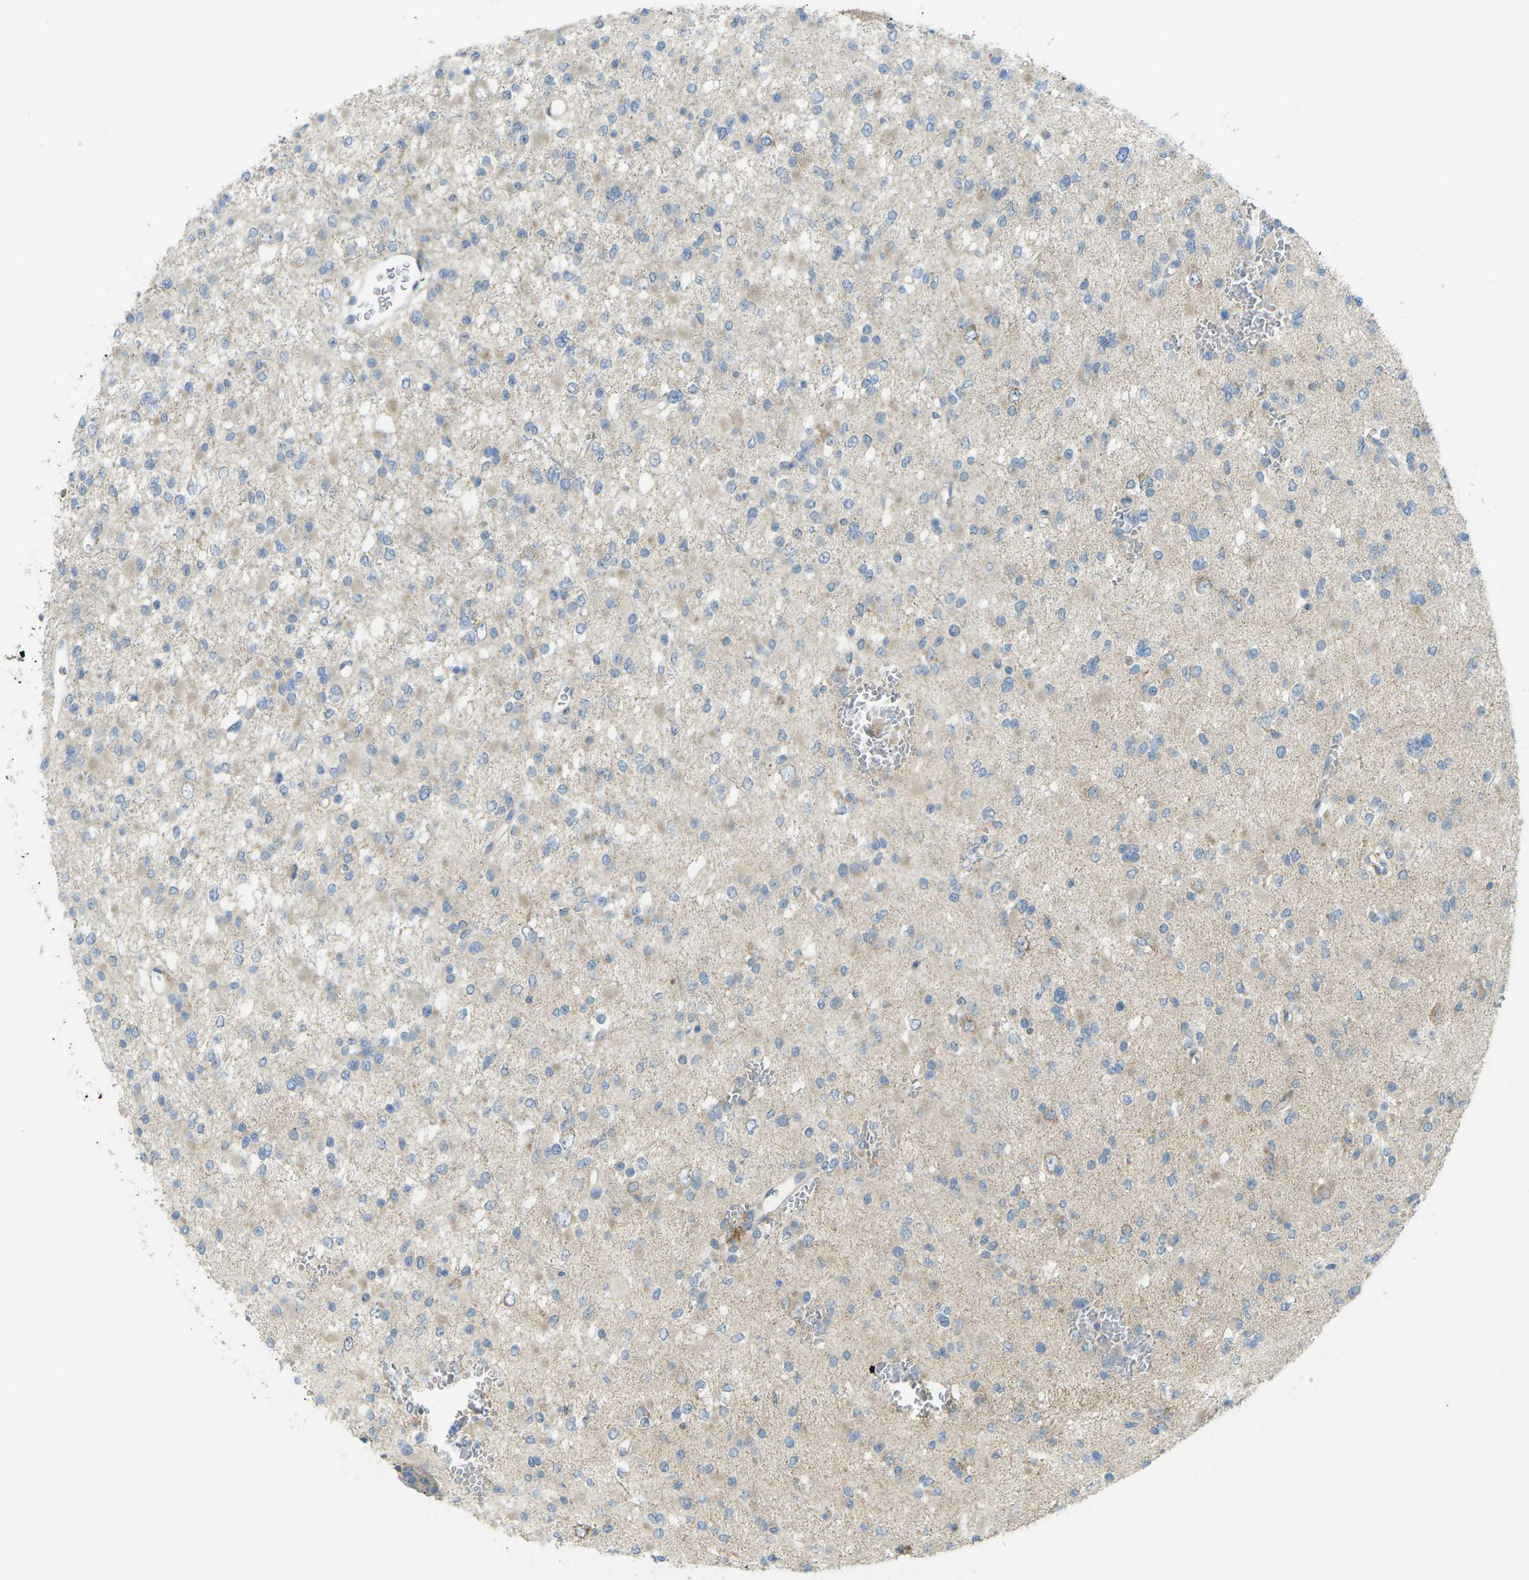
{"staining": {"intensity": "negative", "quantity": "none", "location": "none"}, "tissue": "glioma", "cell_type": "Tumor cells", "image_type": "cancer", "snomed": [{"axis": "morphology", "description": "Glioma, malignant, Low grade"}, {"axis": "topography", "description": "Brain"}], "caption": "There is no significant positivity in tumor cells of glioma.", "gene": "MYLK4", "patient": {"sex": "female", "age": 22}}